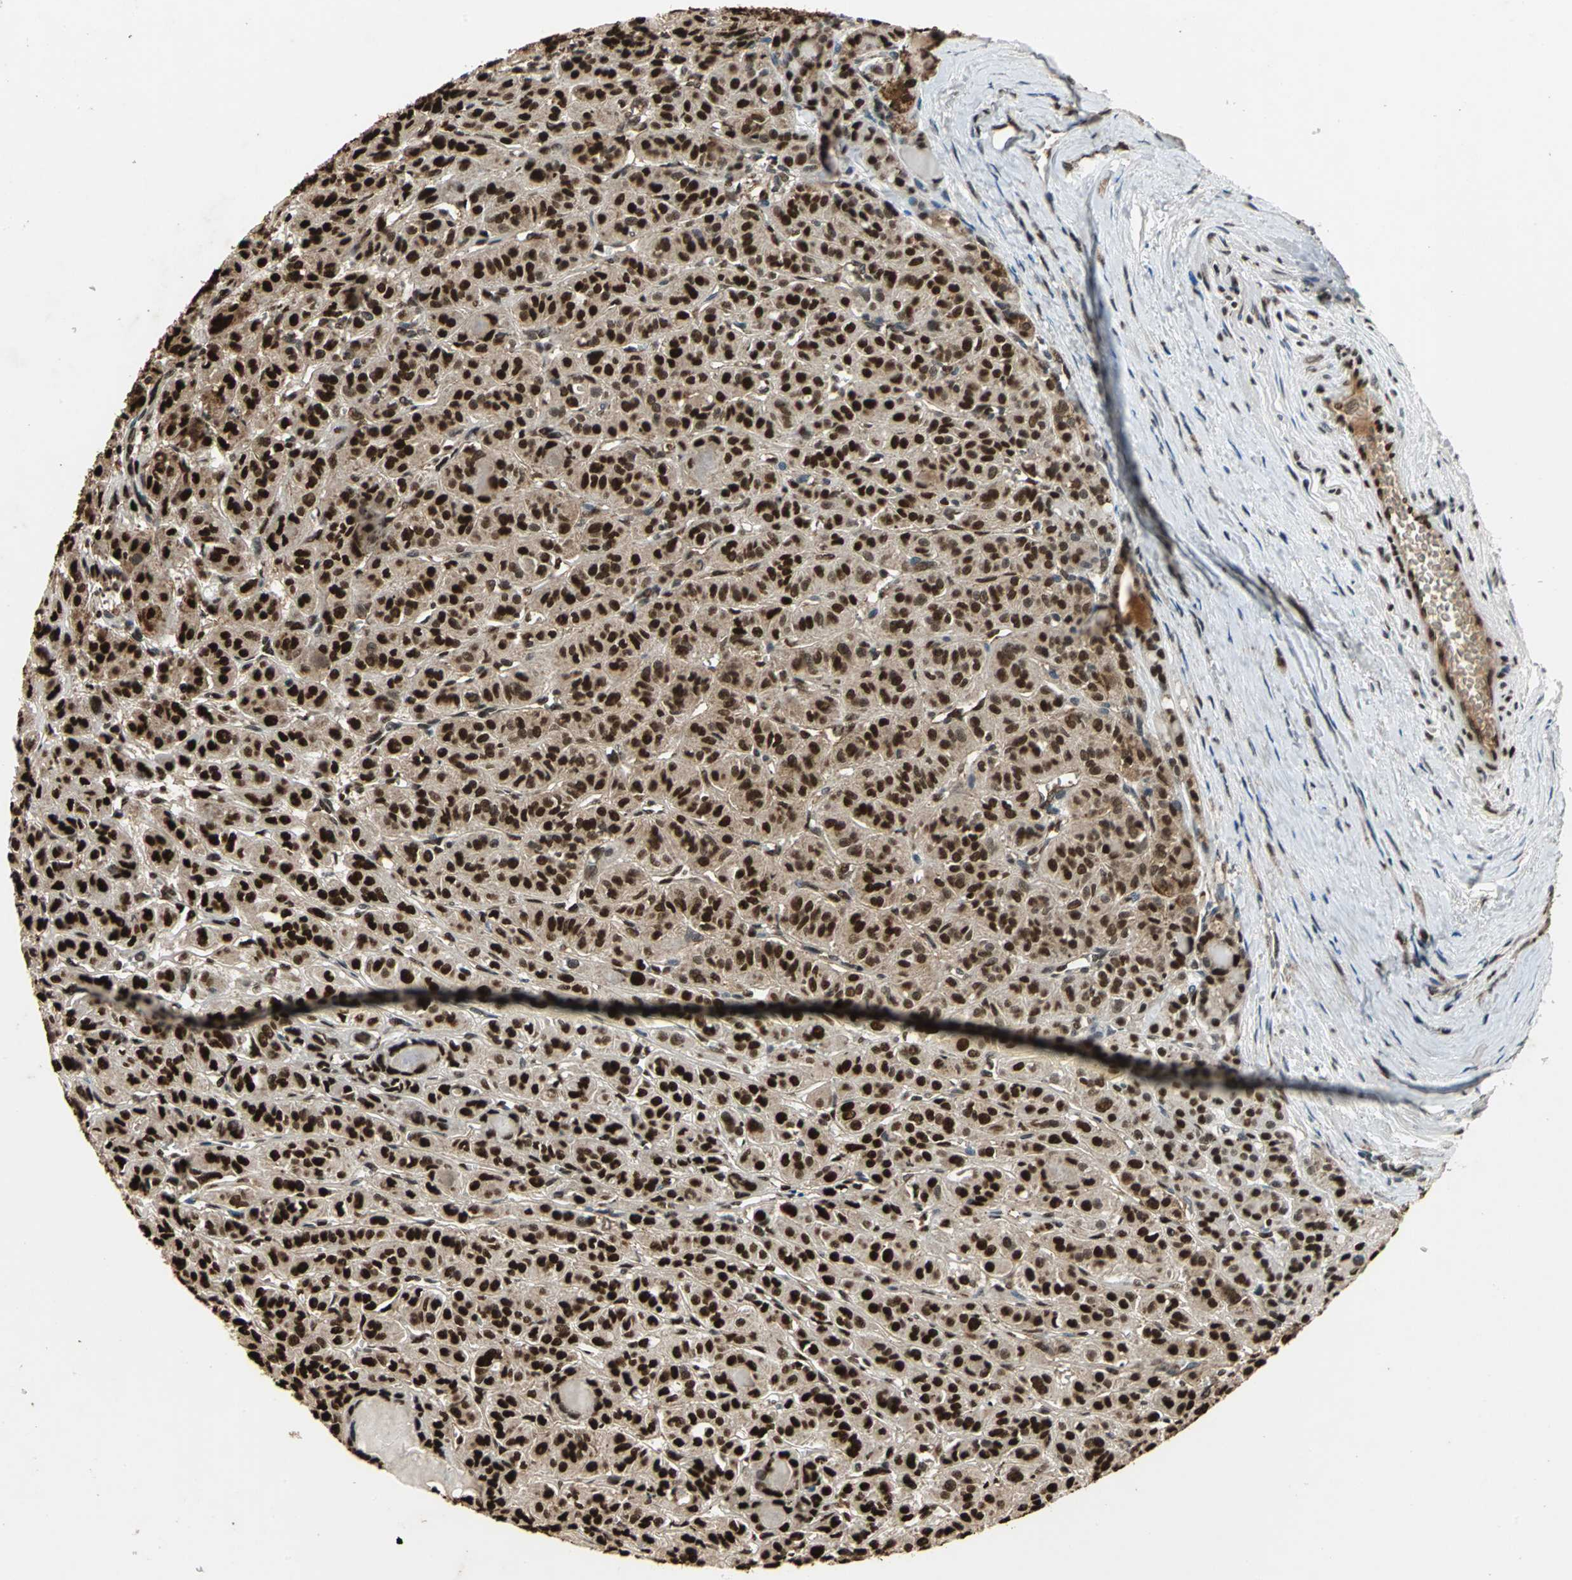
{"staining": {"intensity": "strong", "quantity": ">75%", "location": "cytoplasmic/membranous,nuclear"}, "tissue": "thyroid cancer", "cell_type": "Tumor cells", "image_type": "cancer", "snomed": [{"axis": "morphology", "description": "Follicular adenoma carcinoma, NOS"}, {"axis": "topography", "description": "Thyroid gland"}], "caption": "An immunohistochemistry (IHC) image of neoplastic tissue is shown. Protein staining in brown labels strong cytoplasmic/membranous and nuclear positivity in follicular adenoma carcinoma (thyroid) within tumor cells. (Stains: DAB (3,3'-diaminobenzidine) in brown, nuclei in blue, Microscopy: brightfield microscopy at high magnification).", "gene": "ANP32A", "patient": {"sex": "female", "age": 71}}